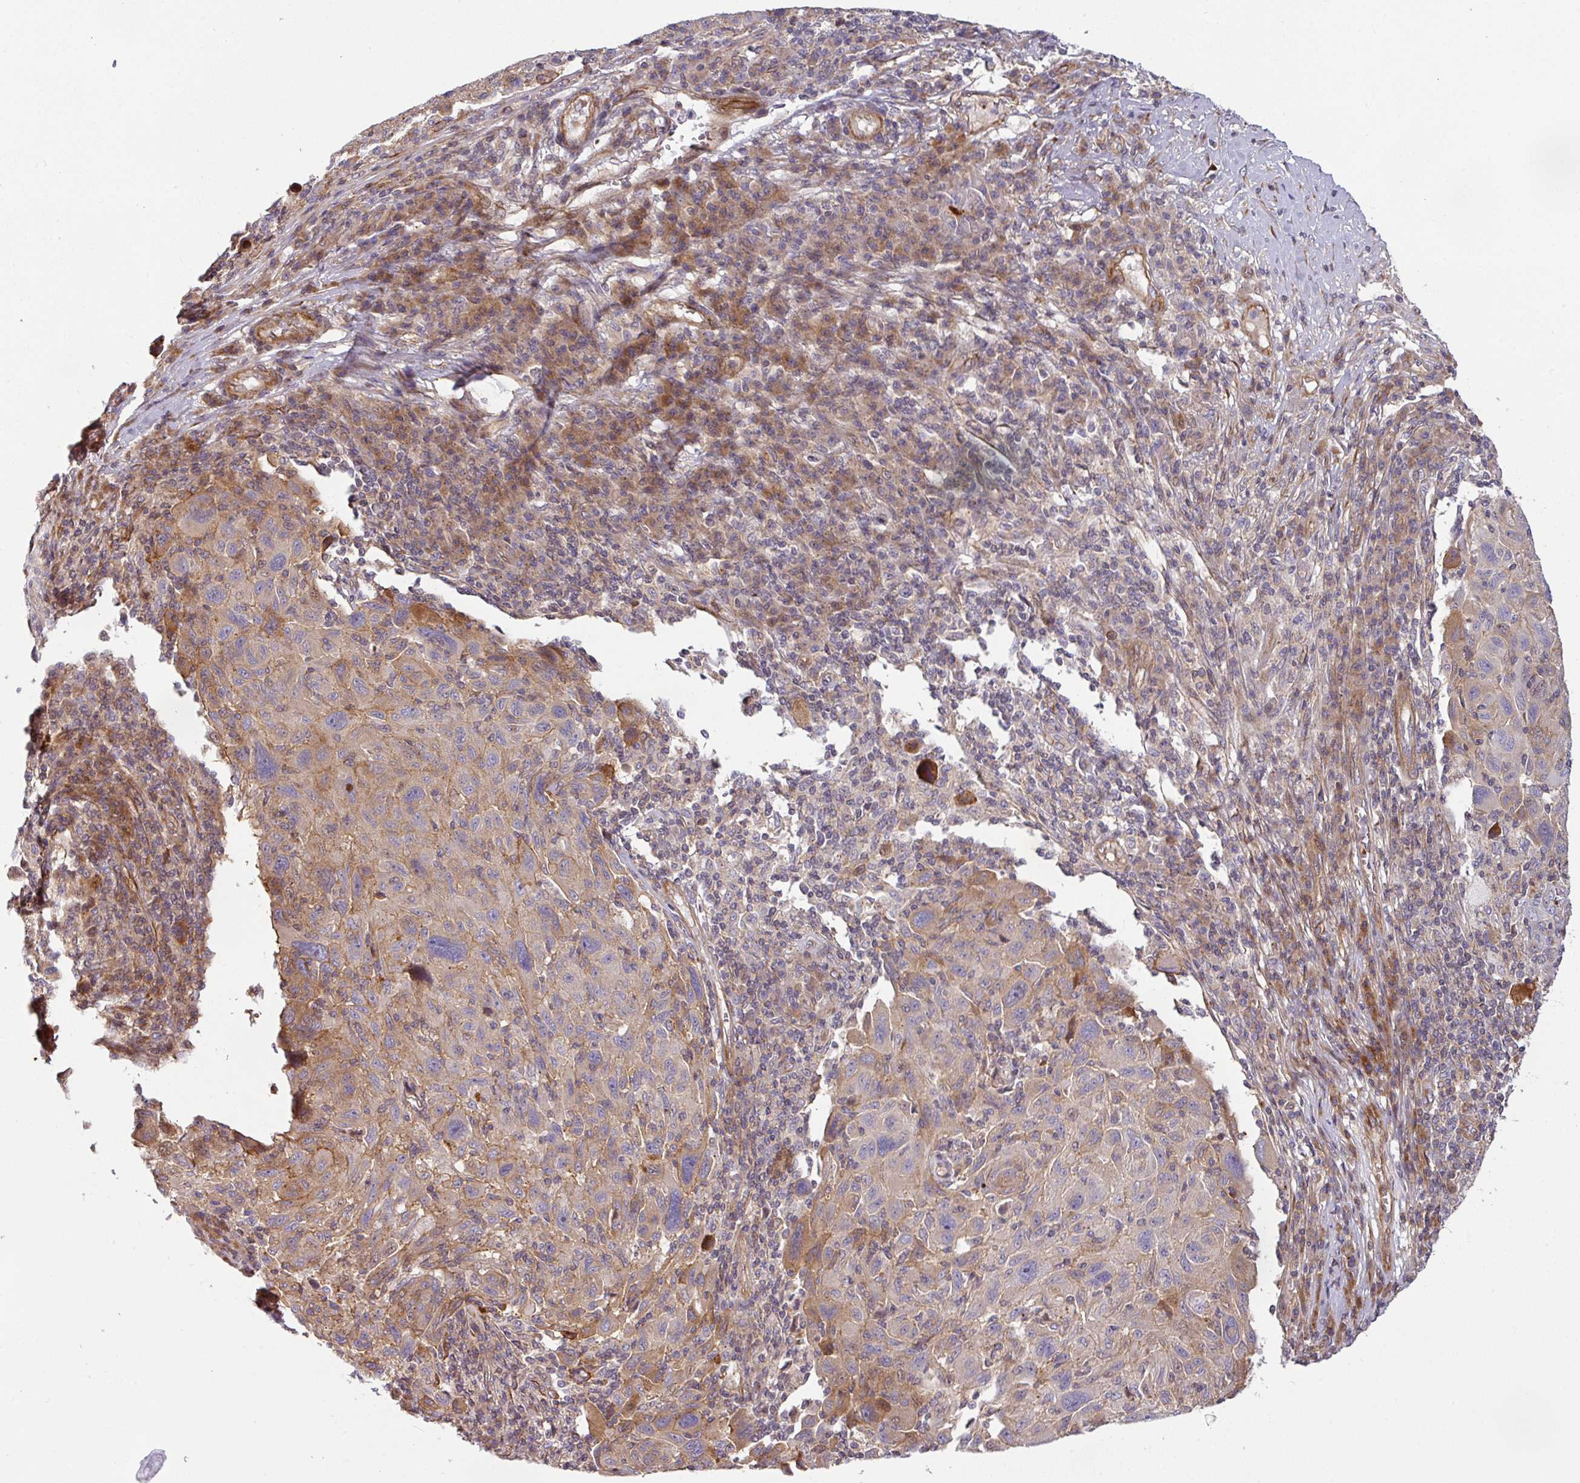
{"staining": {"intensity": "moderate", "quantity": "25%-75%", "location": "cytoplasmic/membranous,nuclear"}, "tissue": "melanoma", "cell_type": "Tumor cells", "image_type": "cancer", "snomed": [{"axis": "morphology", "description": "Malignant melanoma, NOS"}, {"axis": "topography", "description": "Skin"}], "caption": "This is a histology image of IHC staining of malignant melanoma, which shows moderate expression in the cytoplasmic/membranous and nuclear of tumor cells.", "gene": "CASP2", "patient": {"sex": "male", "age": 53}}